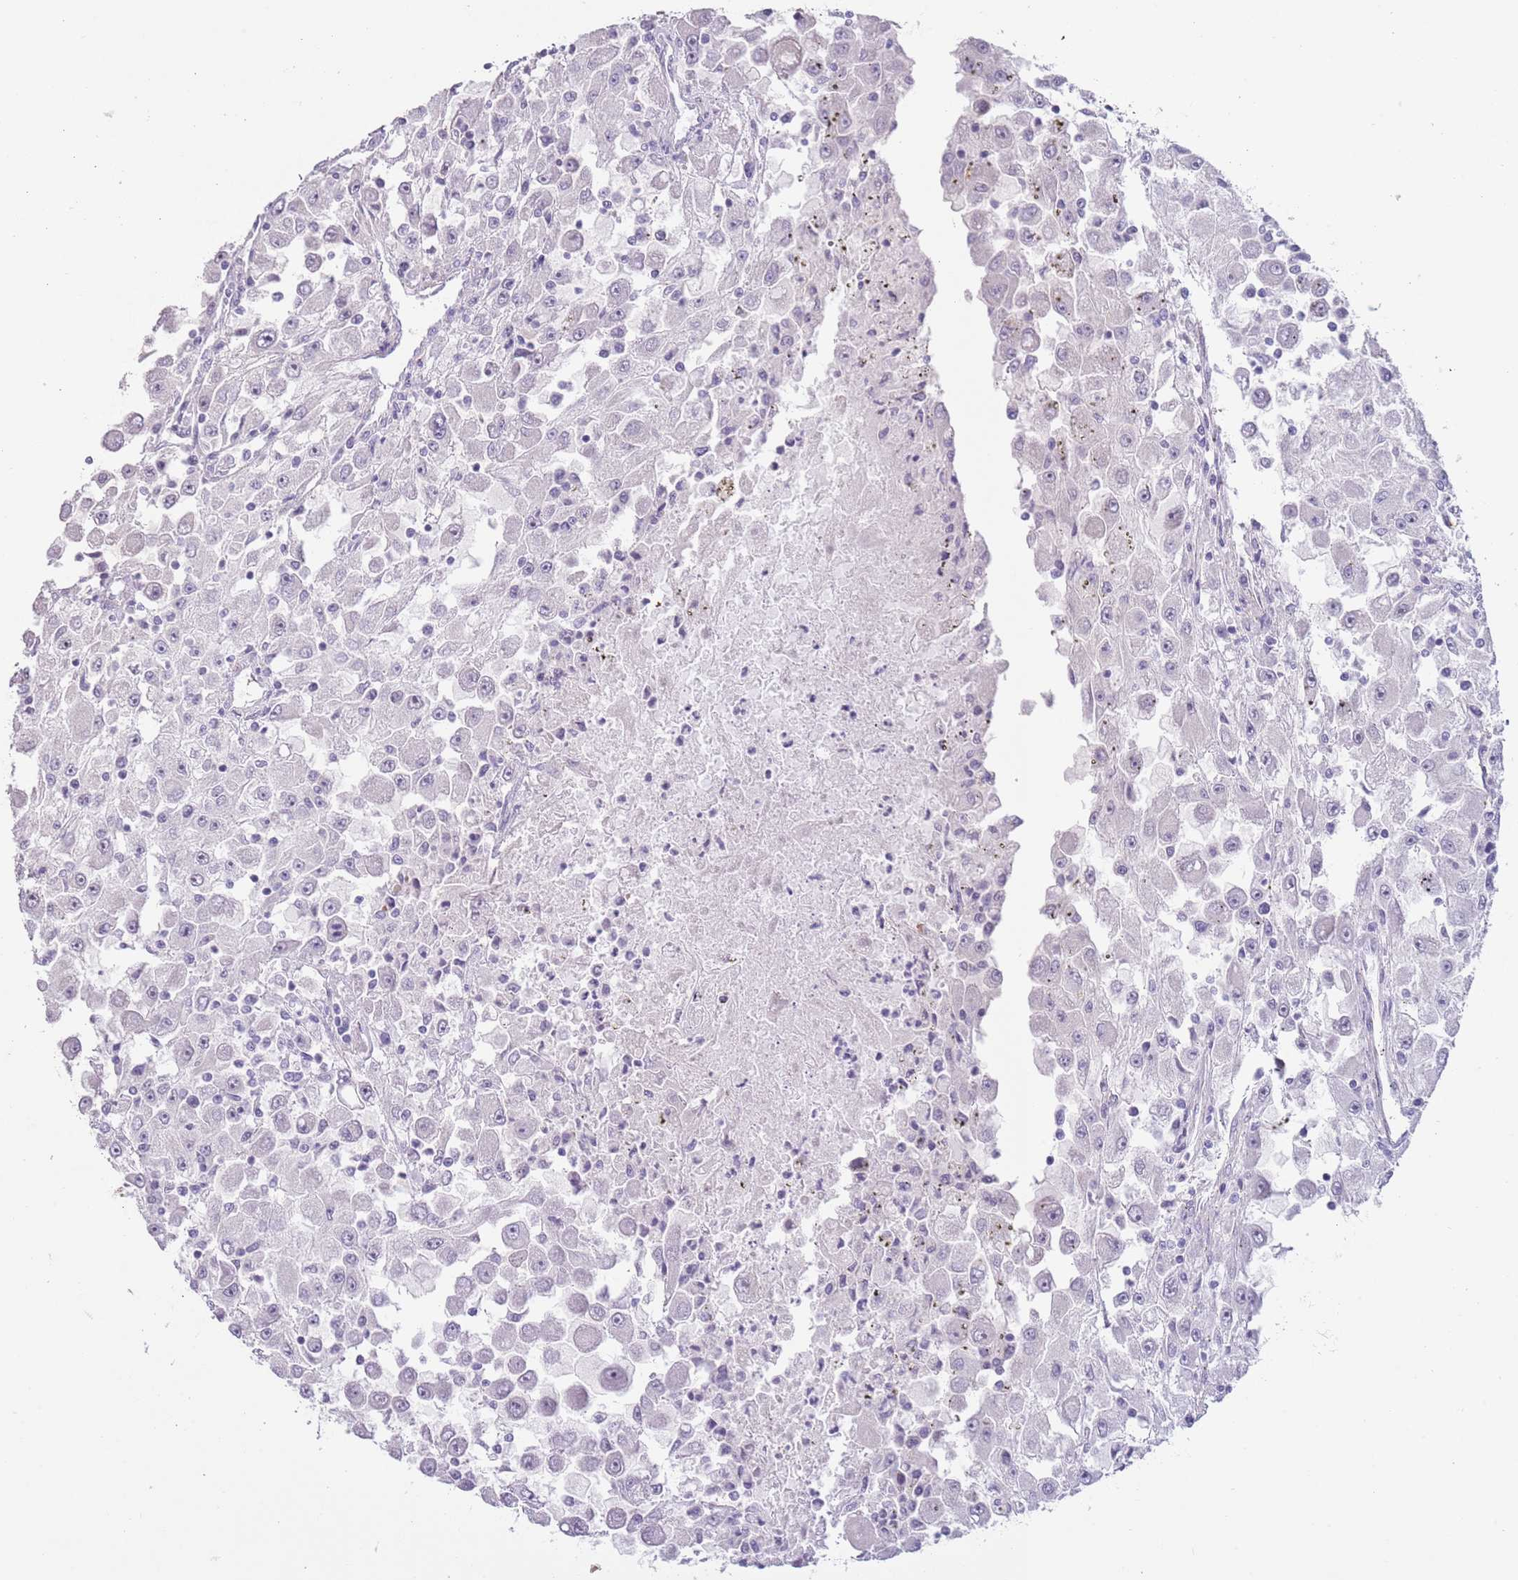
{"staining": {"intensity": "negative", "quantity": "none", "location": "none"}, "tissue": "renal cancer", "cell_type": "Tumor cells", "image_type": "cancer", "snomed": [{"axis": "morphology", "description": "Adenocarcinoma, NOS"}, {"axis": "topography", "description": "Kidney"}], "caption": "High power microscopy histopathology image of an immunohistochemistry (IHC) image of renal cancer (adenocarcinoma), revealing no significant staining in tumor cells. Brightfield microscopy of IHC stained with DAB (brown) and hematoxylin (blue), captured at high magnification.", "gene": "LDHD", "patient": {"sex": "female", "age": 67}}